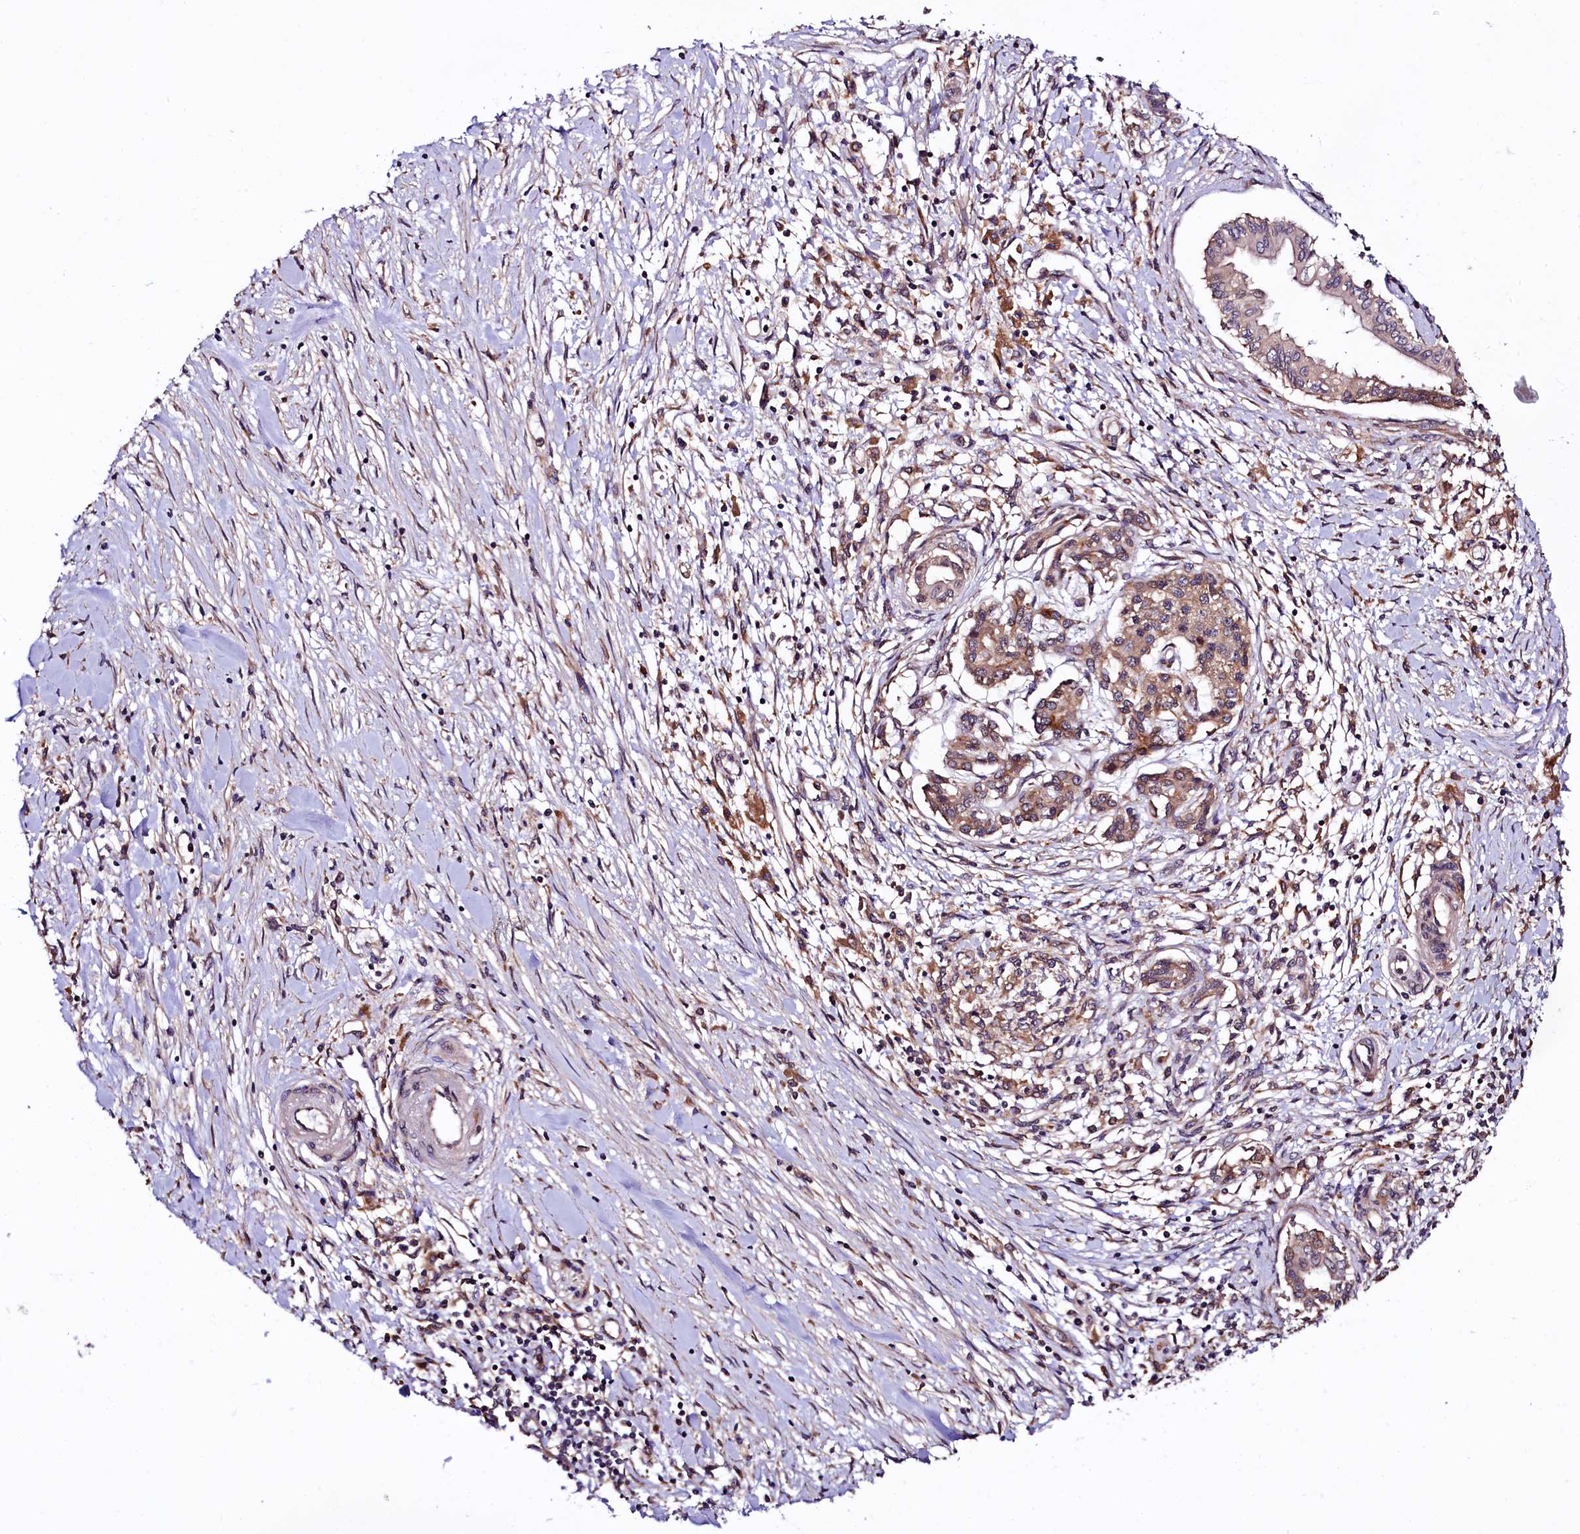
{"staining": {"intensity": "weak", "quantity": "<25%", "location": "cytoplasmic/membranous"}, "tissue": "pancreatic cancer", "cell_type": "Tumor cells", "image_type": "cancer", "snomed": [{"axis": "morphology", "description": "Adenocarcinoma, NOS"}, {"axis": "topography", "description": "Pancreas"}], "caption": "The photomicrograph shows no significant positivity in tumor cells of pancreatic adenocarcinoma.", "gene": "VPS35", "patient": {"sex": "female", "age": 50}}